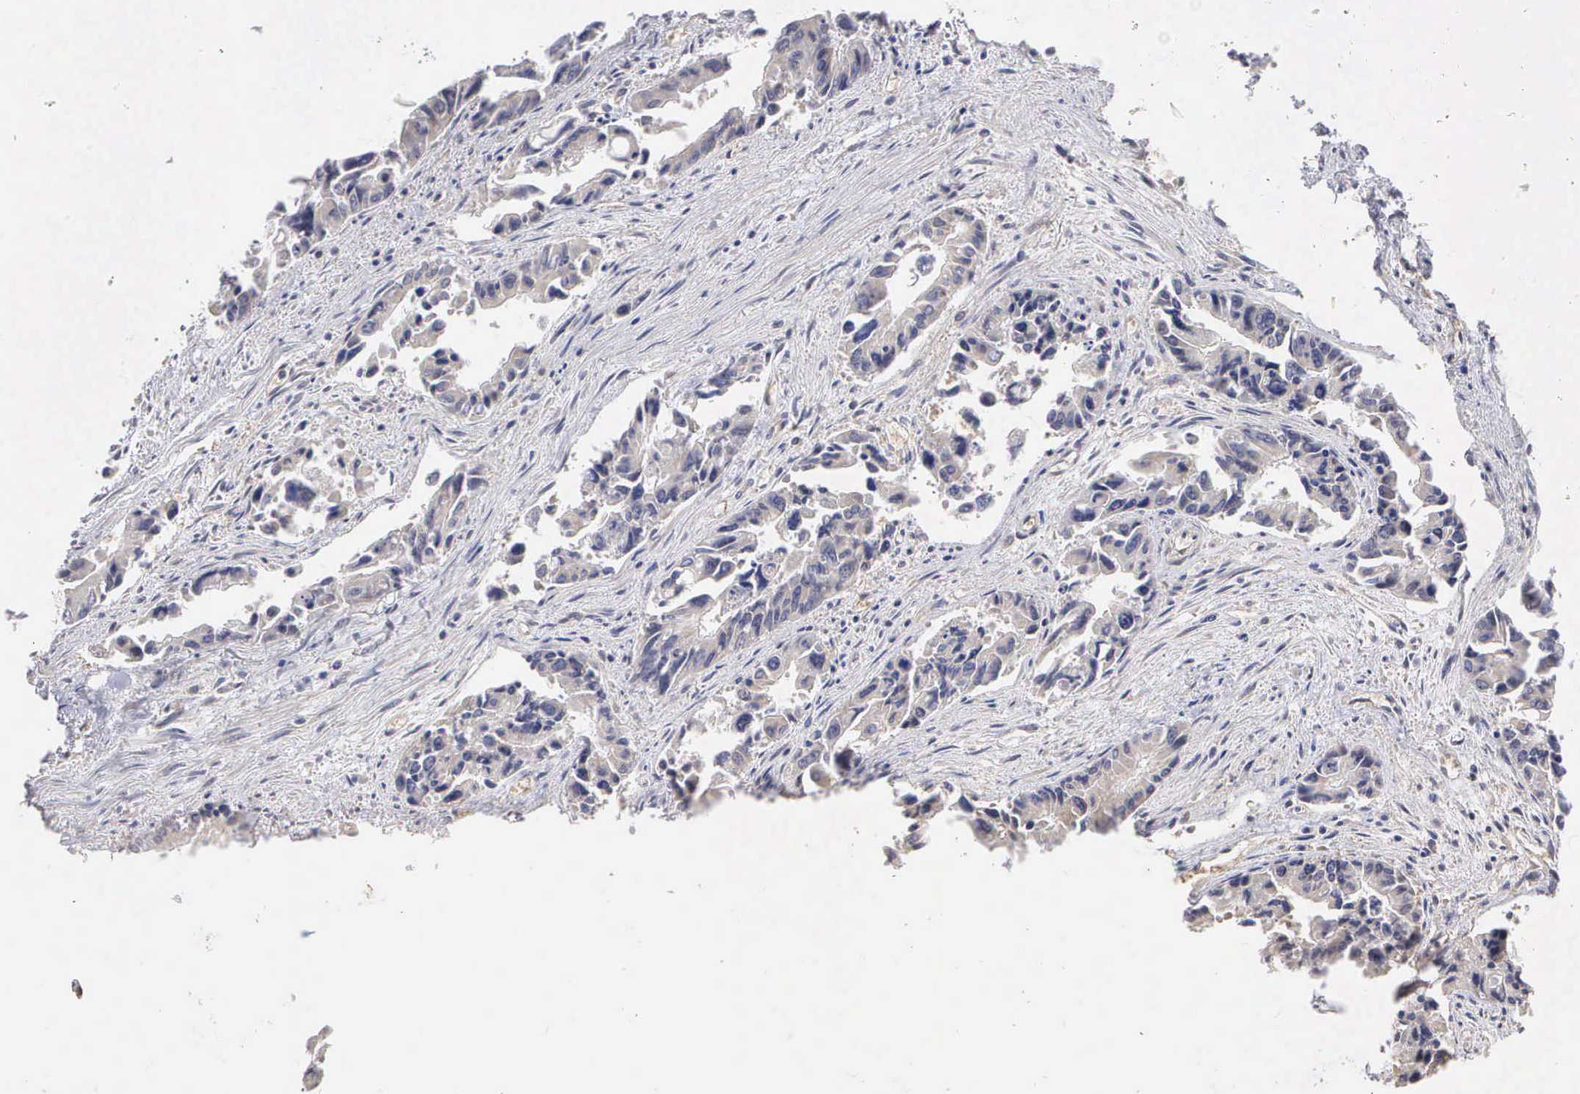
{"staining": {"intensity": "weak", "quantity": ">75%", "location": "cytoplasmic/membranous"}, "tissue": "colorectal cancer", "cell_type": "Tumor cells", "image_type": "cancer", "snomed": [{"axis": "morphology", "description": "Adenocarcinoma, NOS"}, {"axis": "topography", "description": "Rectum"}], "caption": "There is low levels of weak cytoplasmic/membranous positivity in tumor cells of colorectal cancer, as demonstrated by immunohistochemical staining (brown color).", "gene": "DNAJB7", "patient": {"sex": "male", "age": 76}}